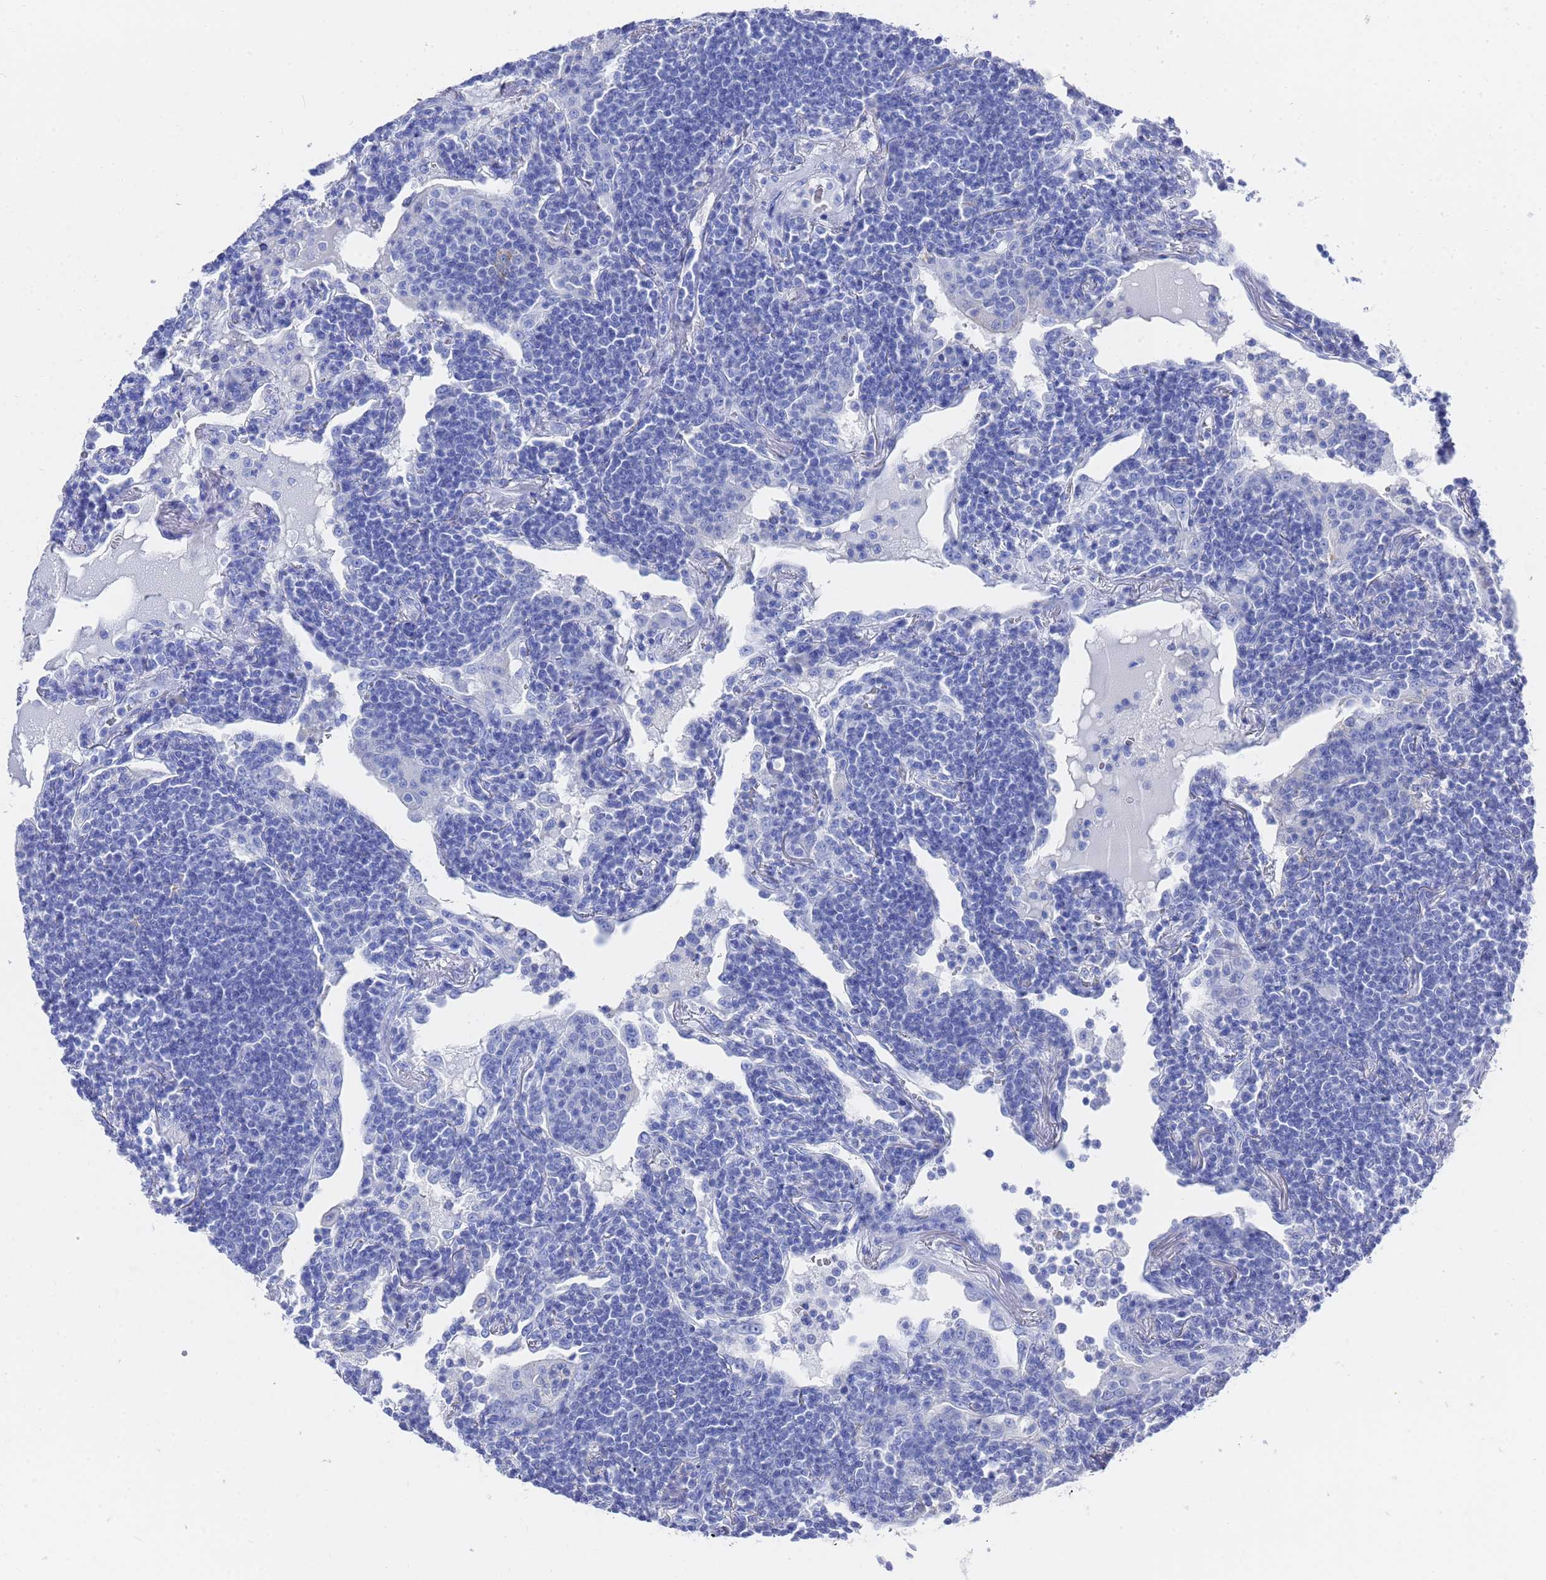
{"staining": {"intensity": "negative", "quantity": "none", "location": "none"}, "tissue": "lymphoma", "cell_type": "Tumor cells", "image_type": "cancer", "snomed": [{"axis": "morphology", "description": "Malignant lymphoma, non-Hodgkin's type, Low grade"}, {"axis": "topography", "description": "Lung"}], "caption": "Tumor cells are negative for brown protein staining in low-grade malignant lymphoma, non-Hodgkin's type.", "gene": "GGT1", "patient": {"sex": "female", "age": 71}}